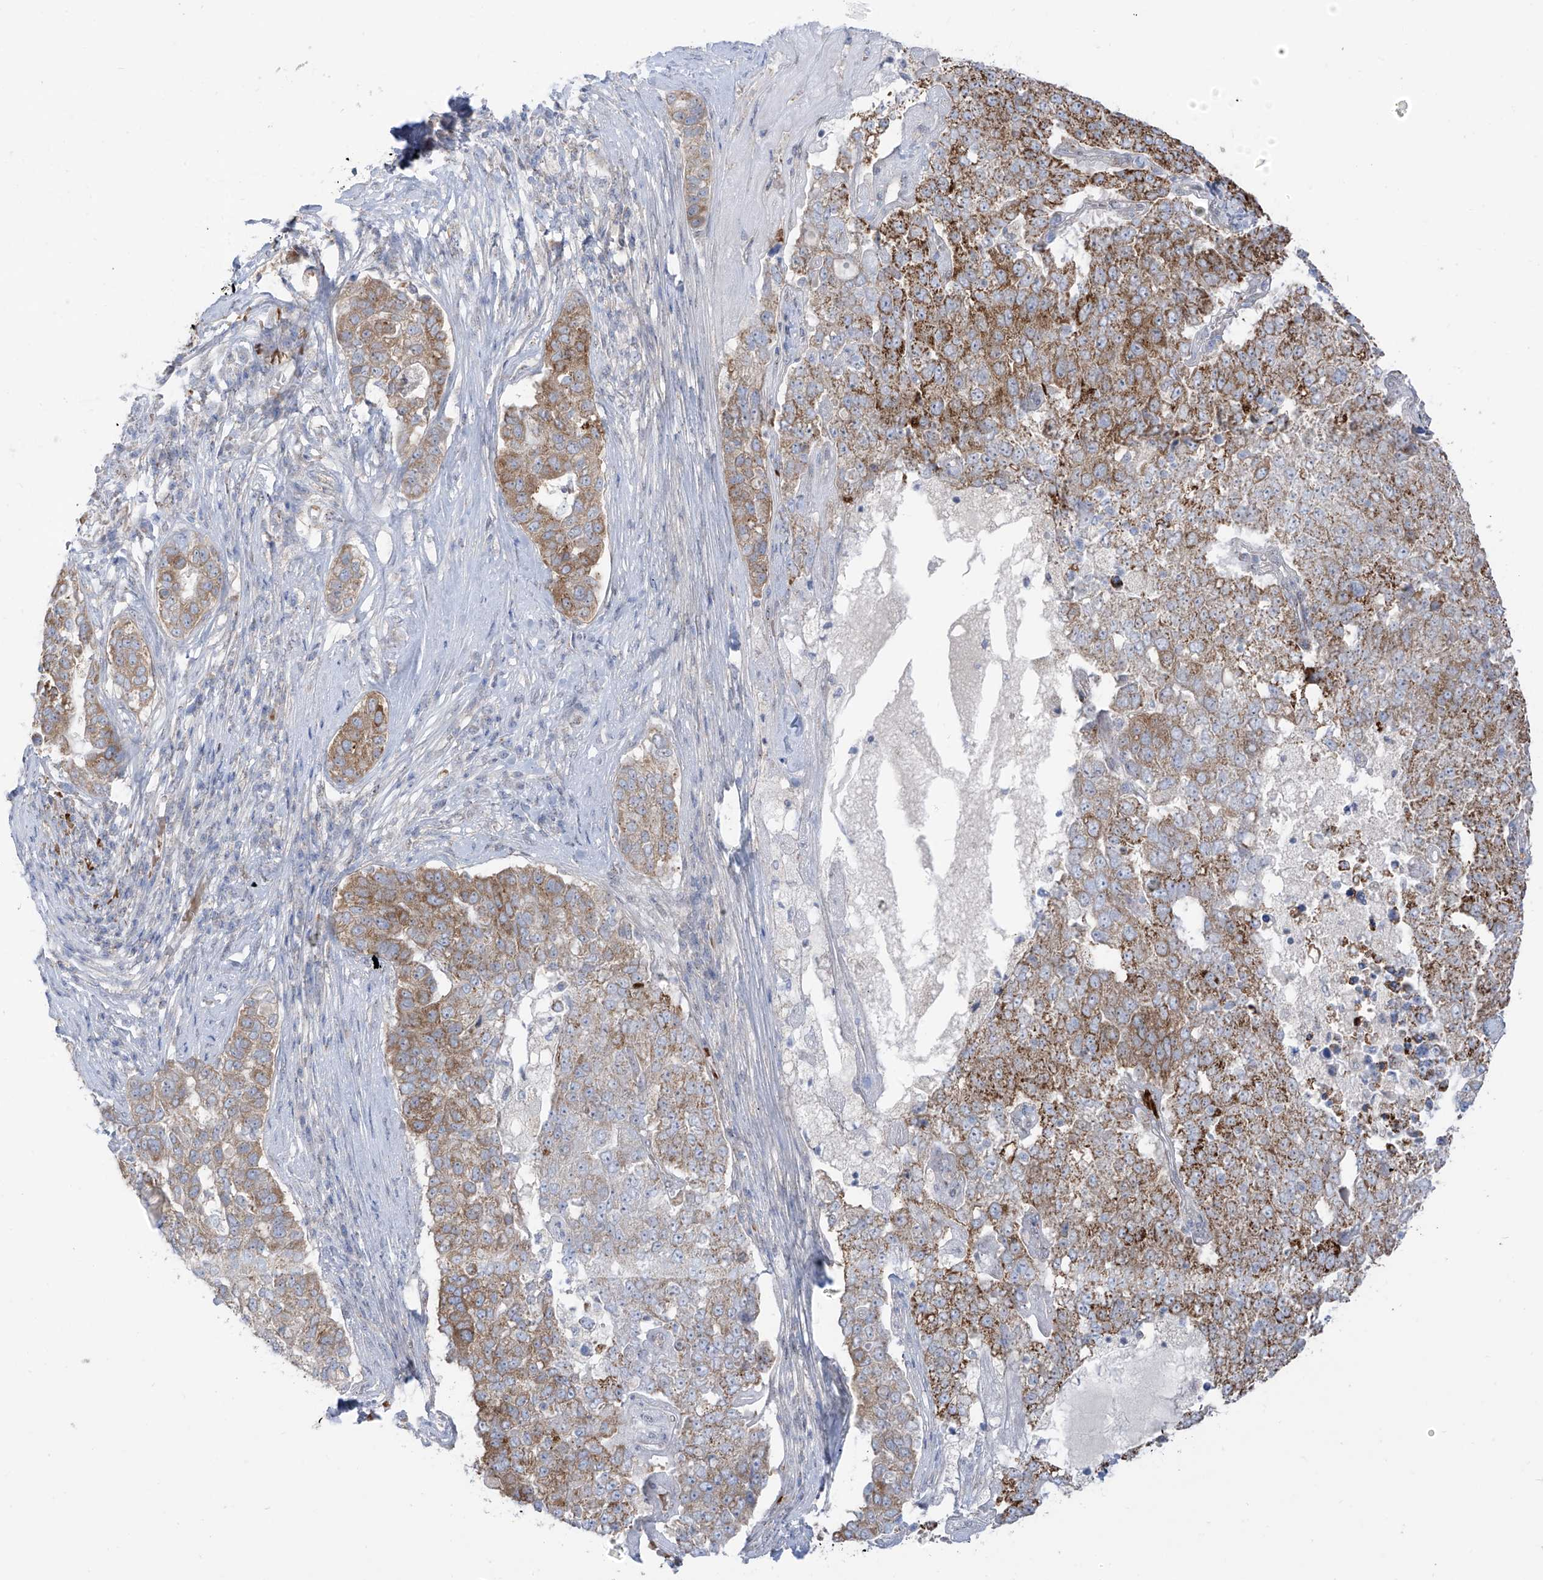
{"staining": {"intensity": "moderate", "quantity": ">75%", "location": "cytoplasmic/membranous"}, "tissue": "pancreatic cancer", "cell_type": "Tumor cells", "image_type": "cancer", "snomed": [{"axis": "morphology", "description": "Adenocarcinoma, NOS"}, {"axis": "topography", "description": "Pancreas"}], "caption": "Pancreatic adenocarcinoma stained for a protein reveals moderate cytoplasmic/membranous positivity in tumor cells.", "gene": "ARHGEF40", "patient": {"sex": "female", "age": 61}}